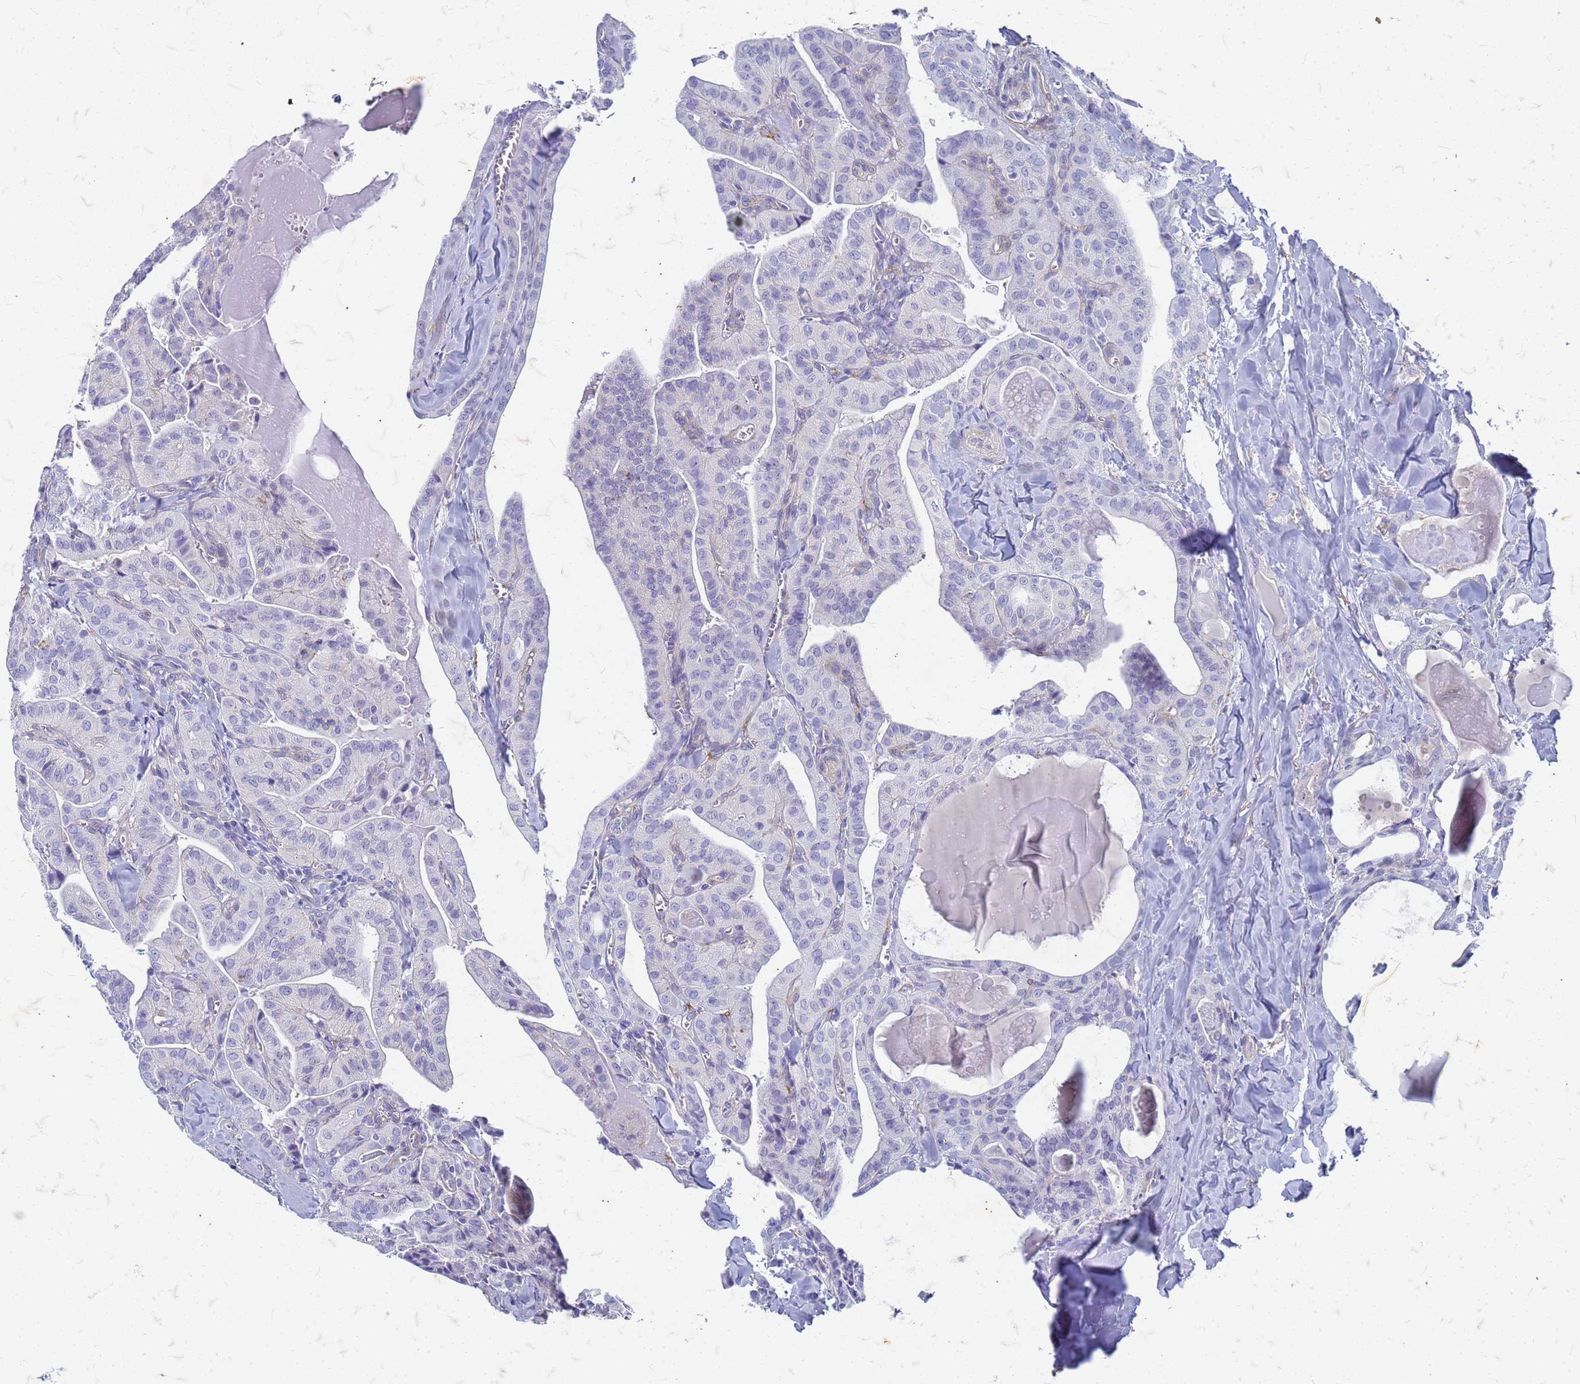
{"staining": {"intensity": "negative", "quantity": "none", "location": "none"}, "tissue": "thyroid cancer", "cell_type": "Tumor cells", "image_type": "cancer", "snomed": [{"axis": "morphology", "description": "Papillary adenocarcinoma, NOS"}, {"axis": "topography", "description": "Thyroid gland"}], "caption": "Thyroid cancer was stained to show a protein in brown. There is no significant expression in tumor cells. (Brightfield microscopy of DAB IHC at high magnification).", "gene": "TRIM64B", "patient": {"sex": "male", "age": 52}}